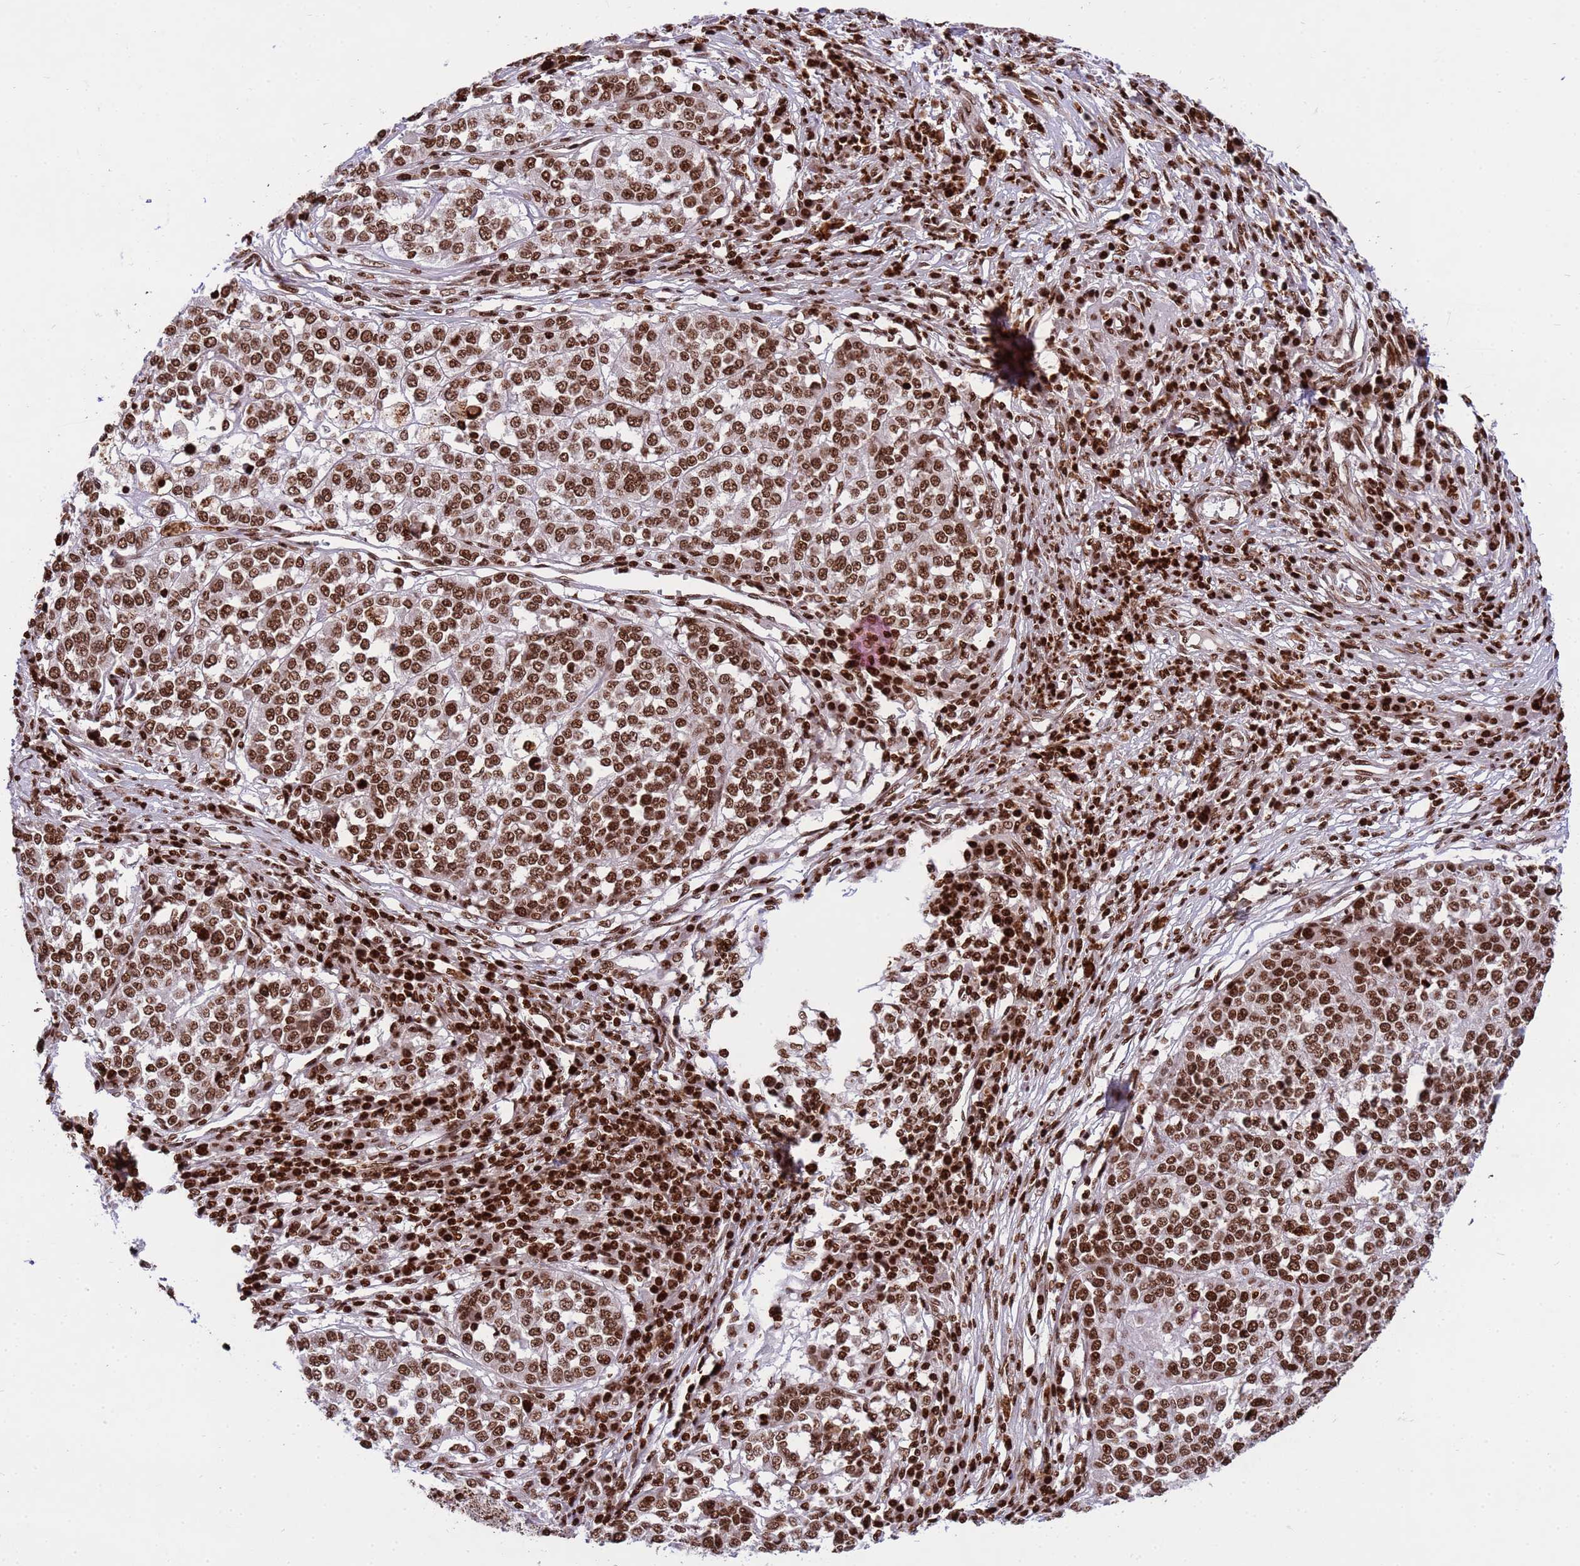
{"staining": {"intensity": "strong", "quantity": ">75%", "location": "nuclear"}, "tissue": "melanoma", "cell_type": "Tumor cells", "image_type": "cancer", "snomed": [{"axis": "morphology", "description": "Malignant melanoma, Metastatic site"}, {"axis": "topography", "description": "Lymph node"}], "caption": "Tumor cells demonstrate high levels of strong nuclear staining in approximately >75% of cells in melanoma.", "gene": "H3-3B", "patient": {"sex": "male", "age": 44}}